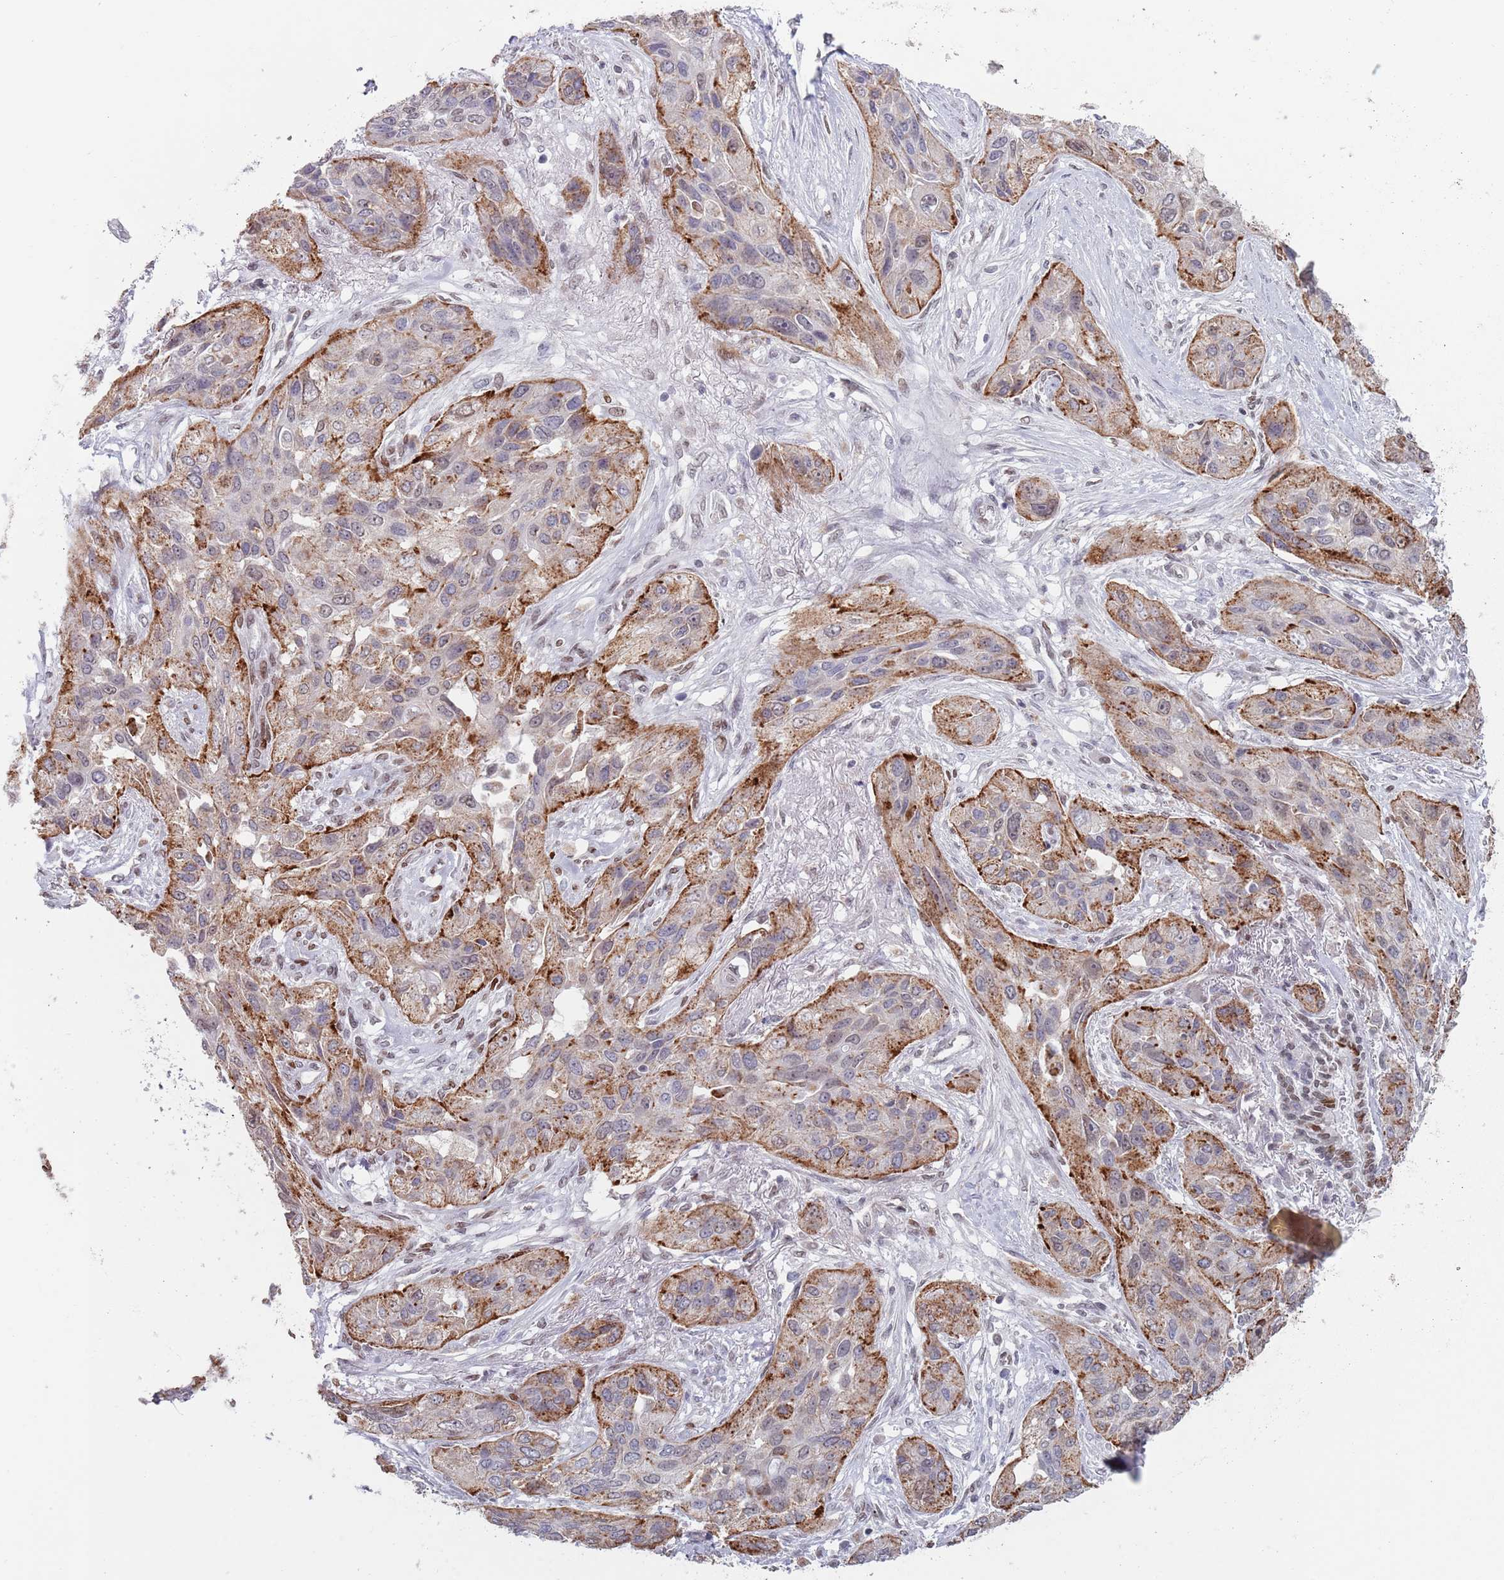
{"staining": {"intensity": "moderate", "quantity": "<25%", "location": "cytoplasmic/membranous,nuclear"}, "tissue": "lung cancer", "cell_type": "Tumor cells", "image_type": "cancer", "snomed": [{"axis": "morphology", "description": "Squamous cell carcinoma, NOS"}, {"axis": "topography", "description": "Lung"}], "caption": "High-power microscopy captured an immunohistochemistry (IHC) photomicrograph of lung cancer, revealing moderate cytoplasmic/membranous and nuclear staining in approximately <25% of tumor cells. Immunohistochemistry (ihc) stains the protein in brown and the nuclei are stained blue.", "gene": "MFSD12", "patient": {"sex": "female", "age": 70}}